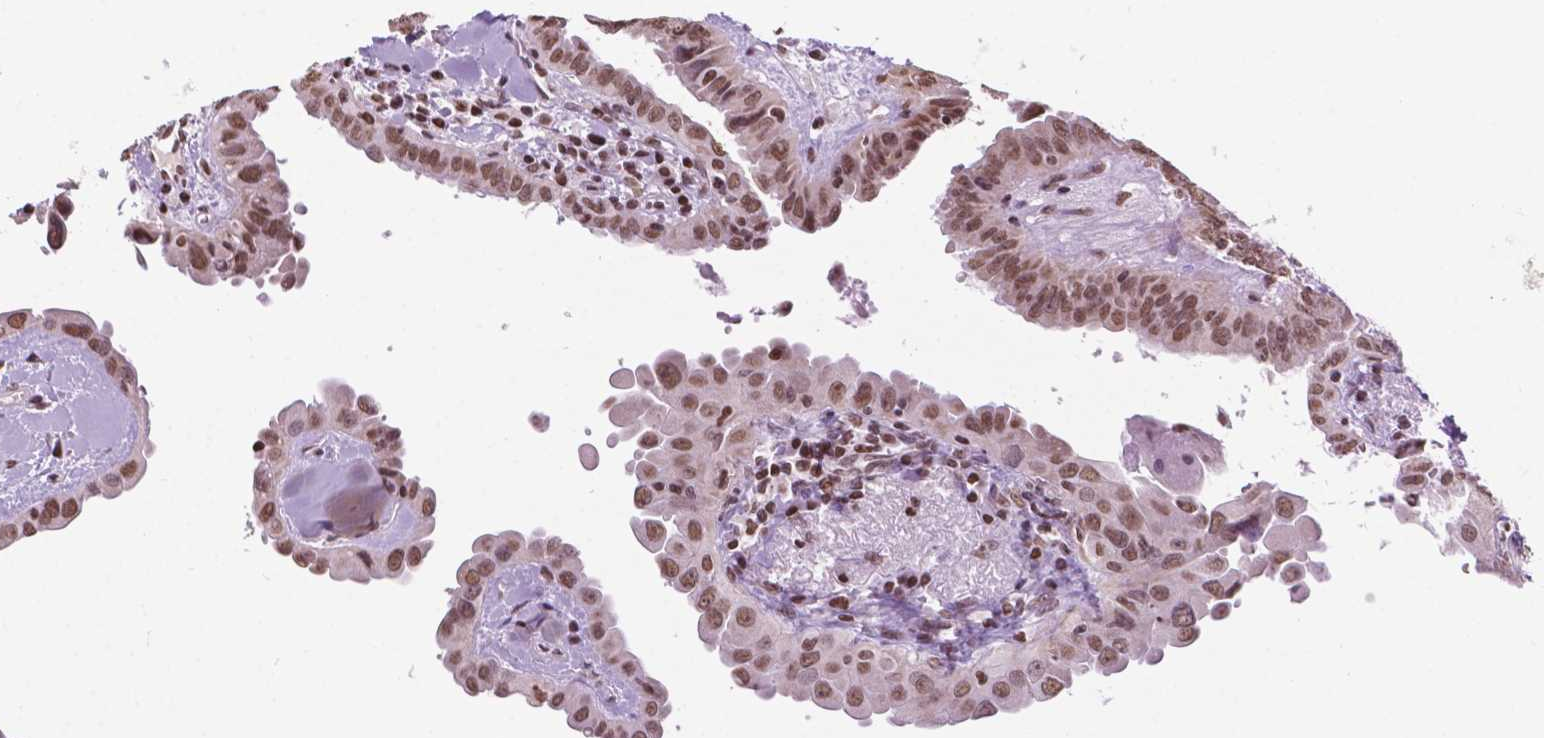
{"staining": {"intensity": "moderate", "quantity": ">75%", "location": "nuclear"}, "tissue": "thyroid cancer", "cell_type": "Tumor cells", "image_type": "cancer", "snomed": [{"axis": "morphology", "description": "Papillary adenocarcinoma, NOS"}, {"axis": "topography", "description": "Thyroid gland"}], "caption": "Moderate nuclear protein expression is identified in approximately >75% of tumor cells in papillary adenocarcinoma (thyroid).", "gene": "COL23A1", "patient": {"sex": "female", "age": 37}}